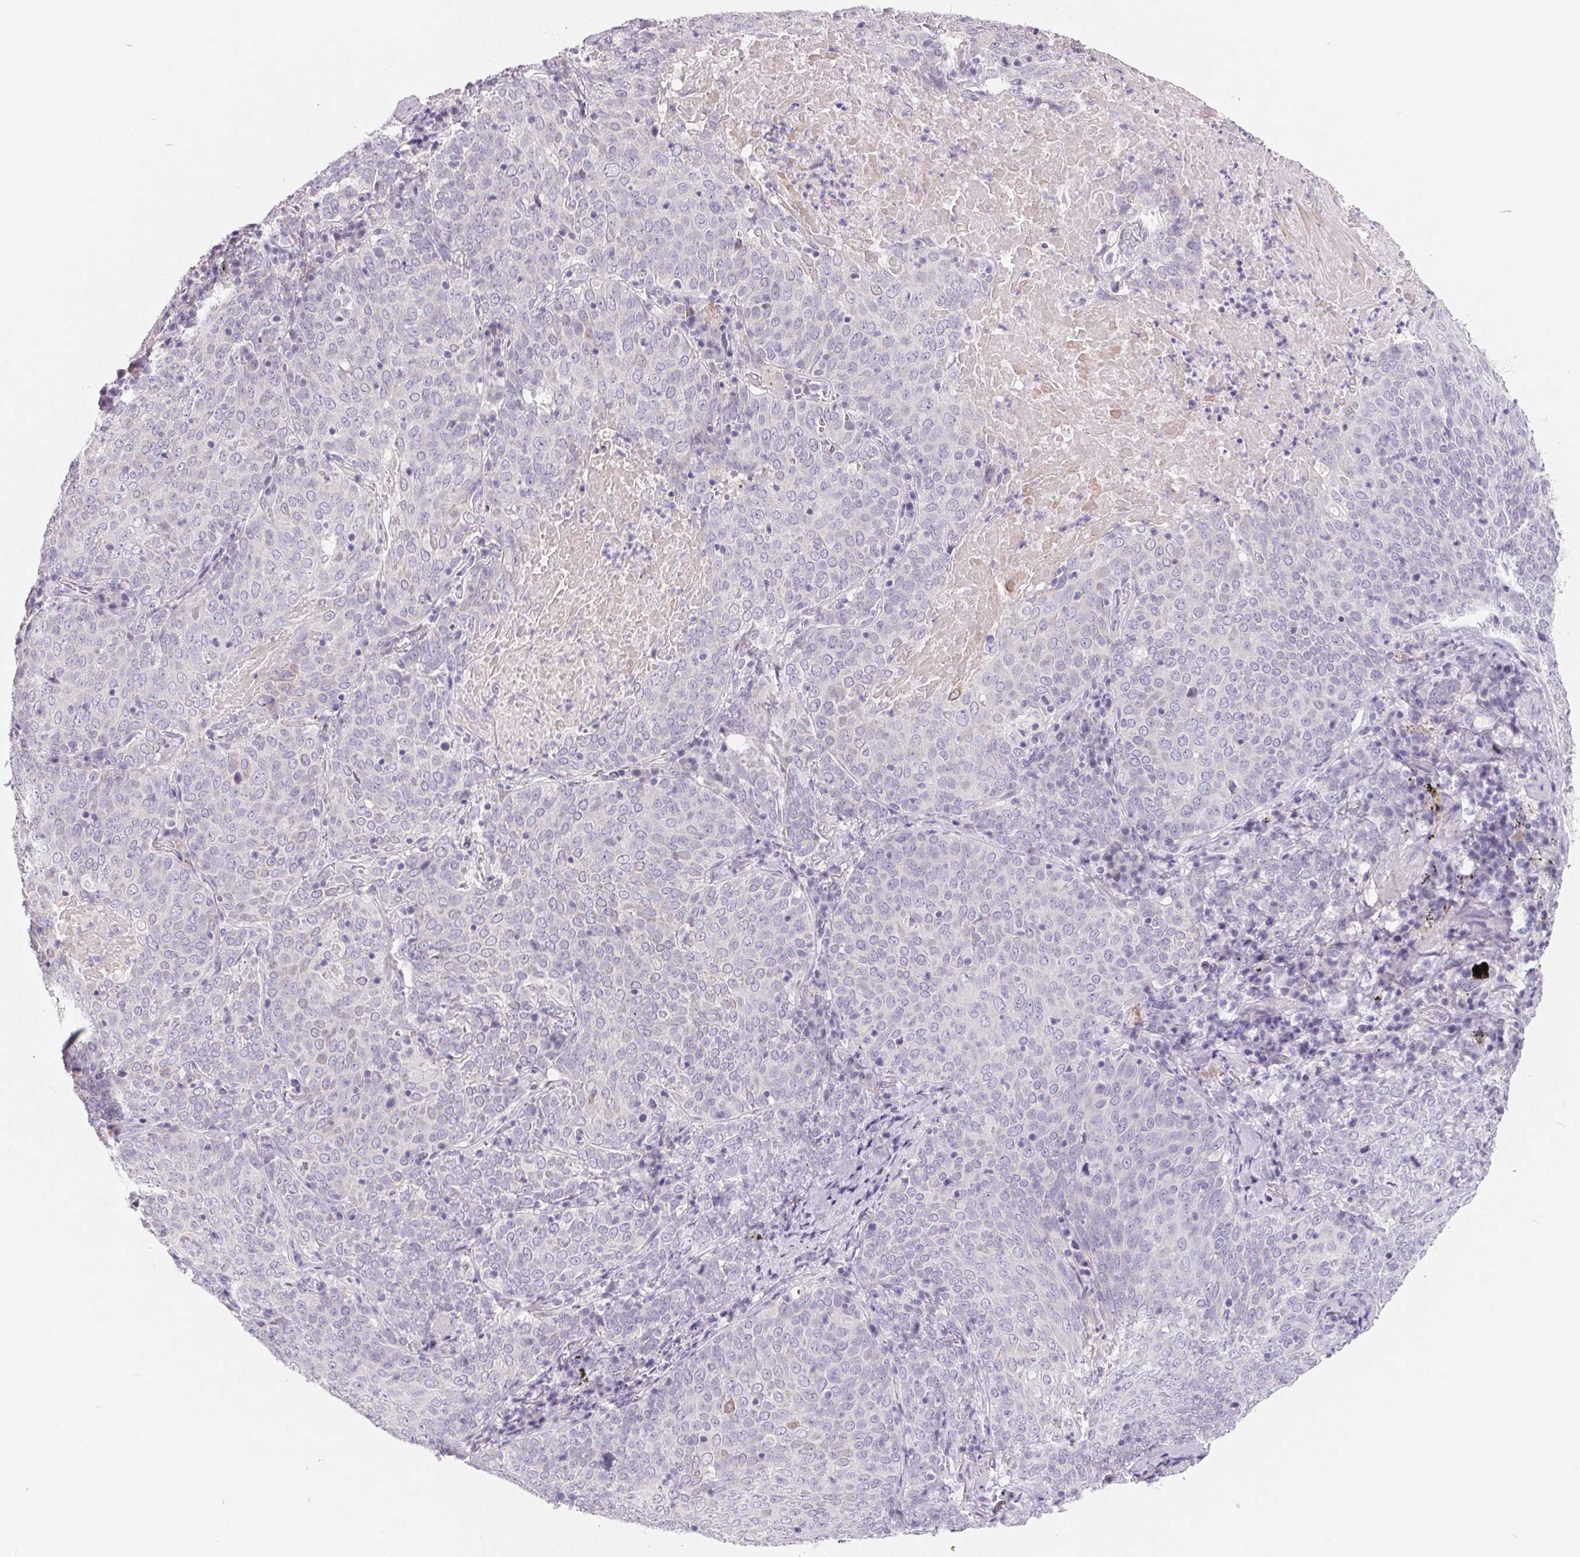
{"staining": {"intensity": "negative", "quantity": "none", "location": "none"}, "tissue": "lung cancer", "cell_type": "Tumor cells", "image_type": "cancer", "snomed": [{"axis": "morphology", "description": "Squamous cell carcinoma, NOS"}, {"axis": "topography", "description": "Lung"}], "caption": "Lung cancer was stained to show a protein in brown. There is no significant expression in tumor cells.", "gene": "FDX1", "patient": {"sex": "male", "age": 82}}